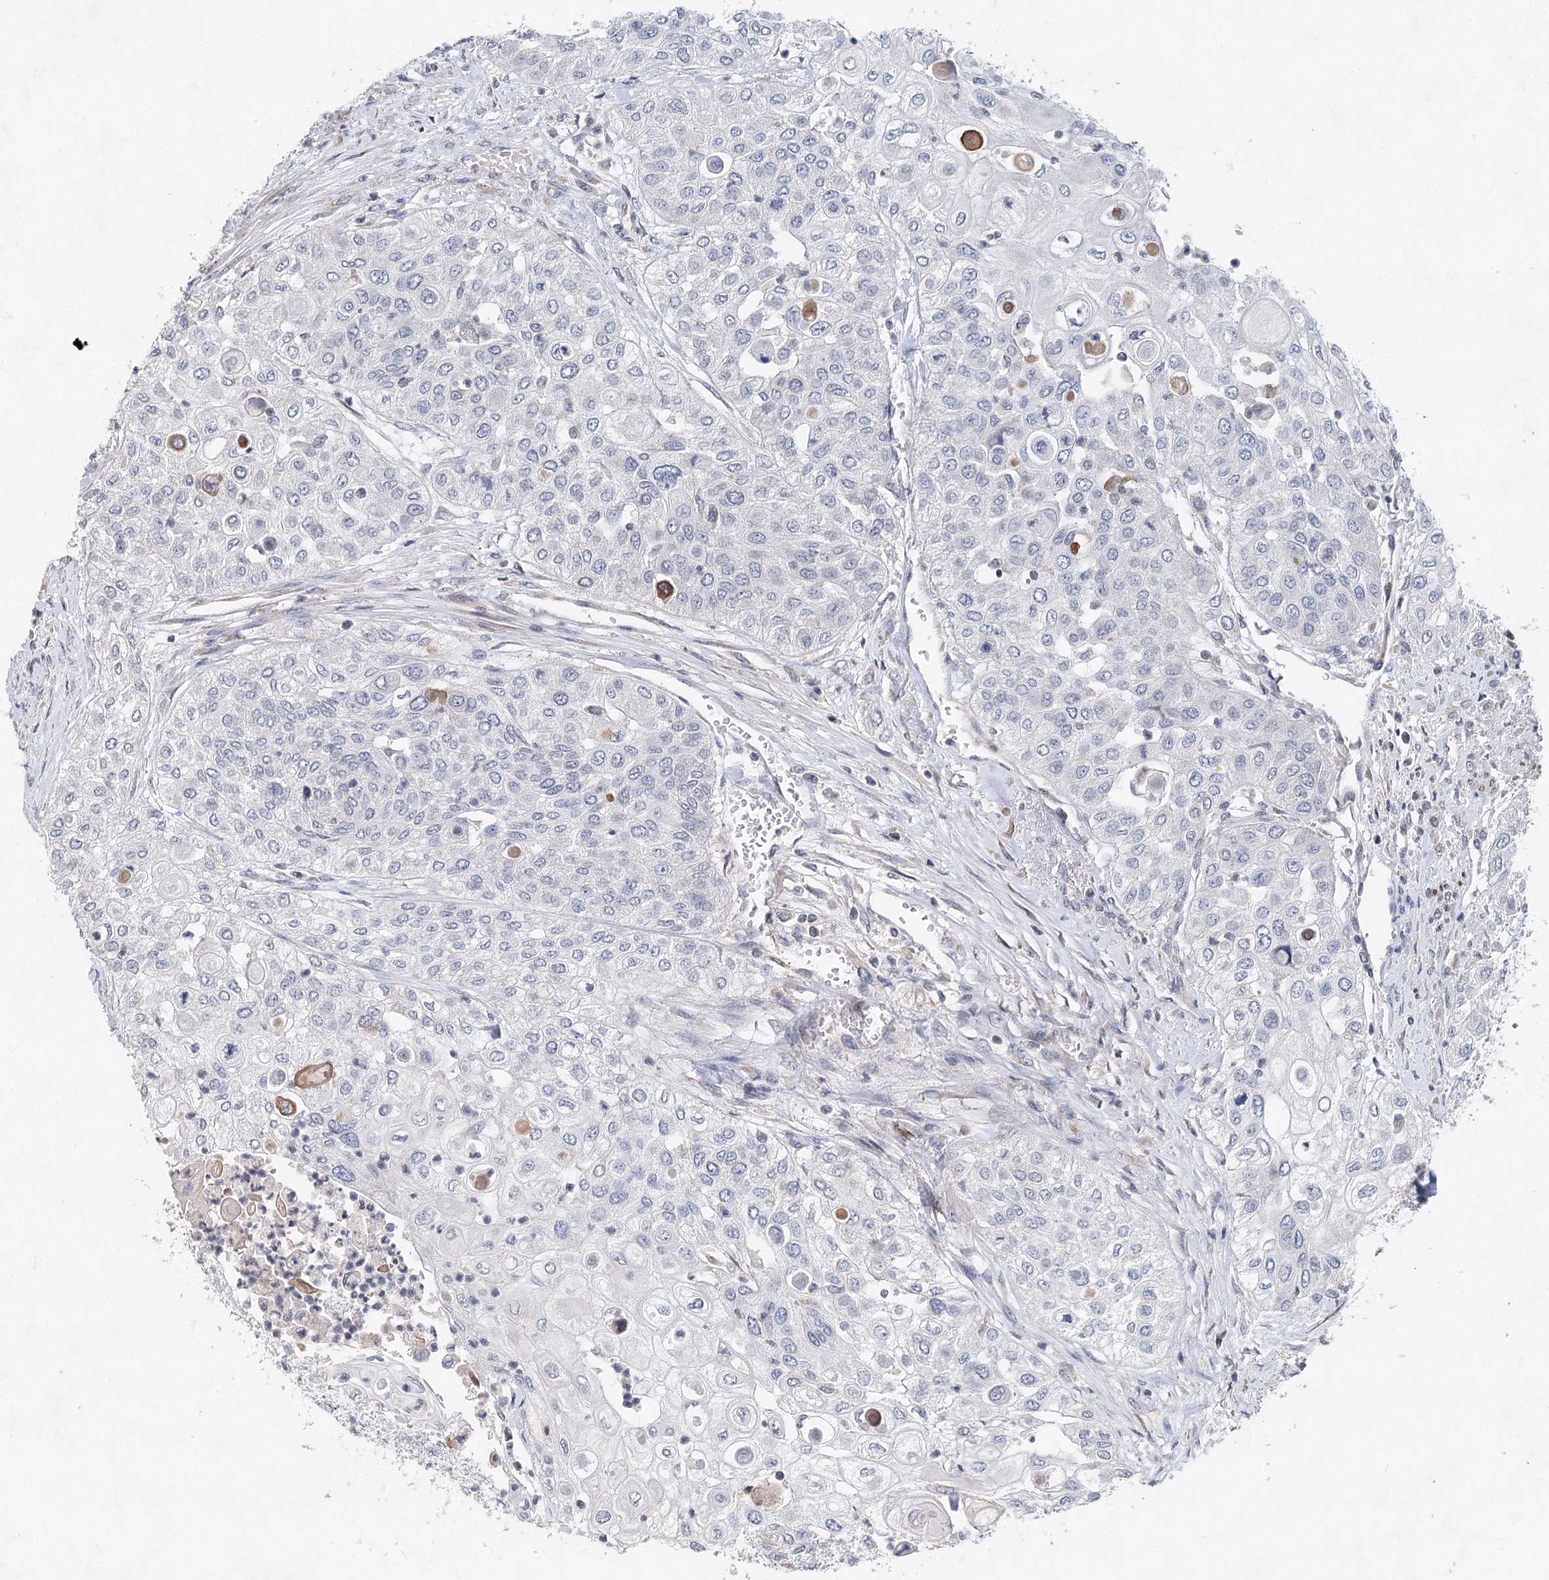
{"staining": {"intensity": "negative", "quantity": "none", "location": "none"}, "tissue": "urothelial cancer", "cell_type": "Tumor cells", "image_type": "cancer", "snomed": [{"axis": "morphology", "description": "Urothelial carcinoma, High grade"}, {"axis": "topography", "description": "Urinary bladder"}], "caption": "This is an IHC image of urothelial cancer. There is no staining in tumor cells.", "gene": "FRMD4A", "patient": {"sex": "female", "age": 79}}